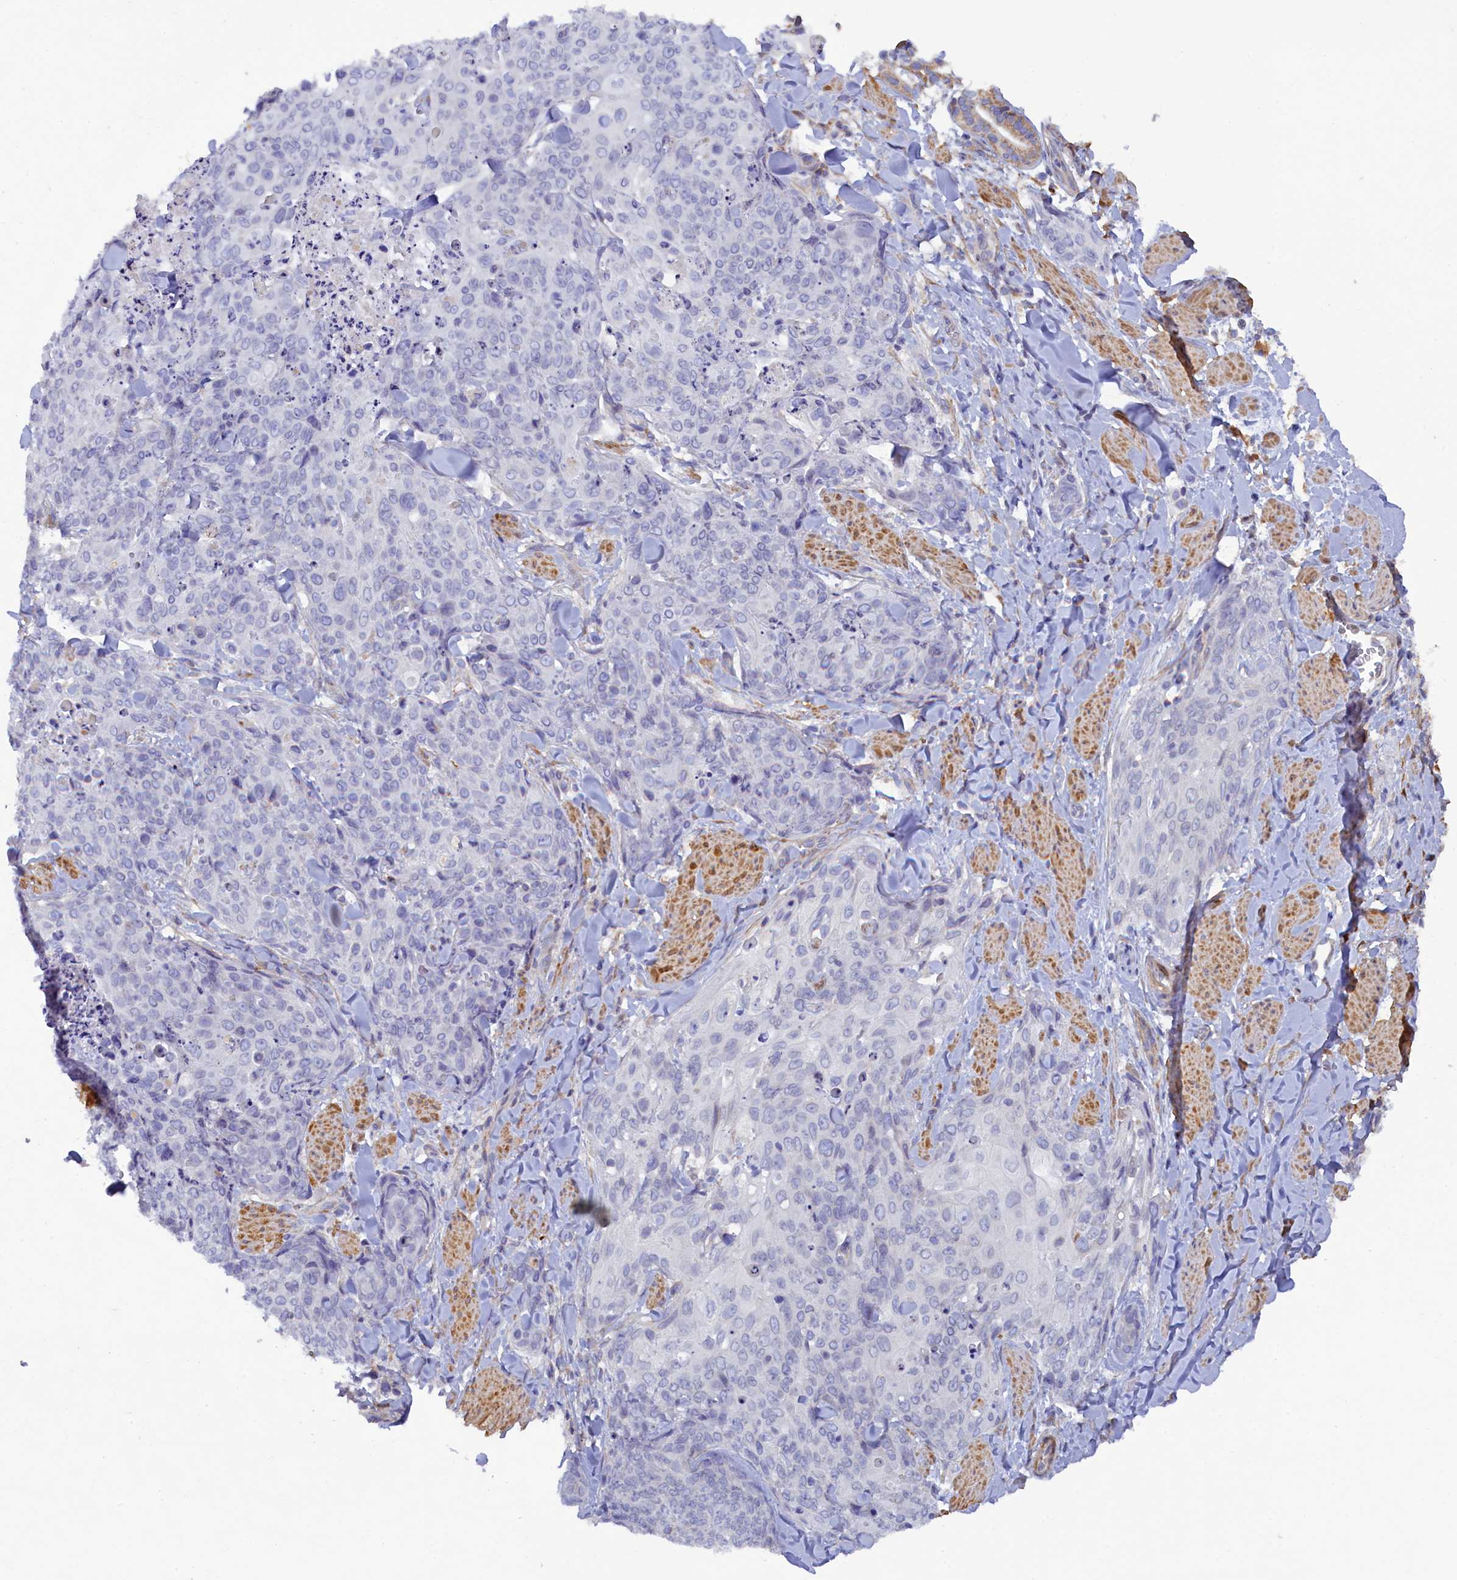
{"staining": {"intensity": "negative", "quantity": "none", "location": "none"}, "tissue": "skin cancer", "cell_type": "Tumor cells", "image_type": "cancer", "snomed": [{"axis": "morphology", "description": "Squamous cell carcinoma, NOS"}, {"axis": "topography", "description": "Skin"}, {"axis": "topography", "description": "Vulva"}], "caption": "An image of squamous cell carcinoma (skin) stained for a protein exhibits no brown staining in tumor cells.", "gene": "POGLUT3", "patient": {"sex": "female", "age": 85}}